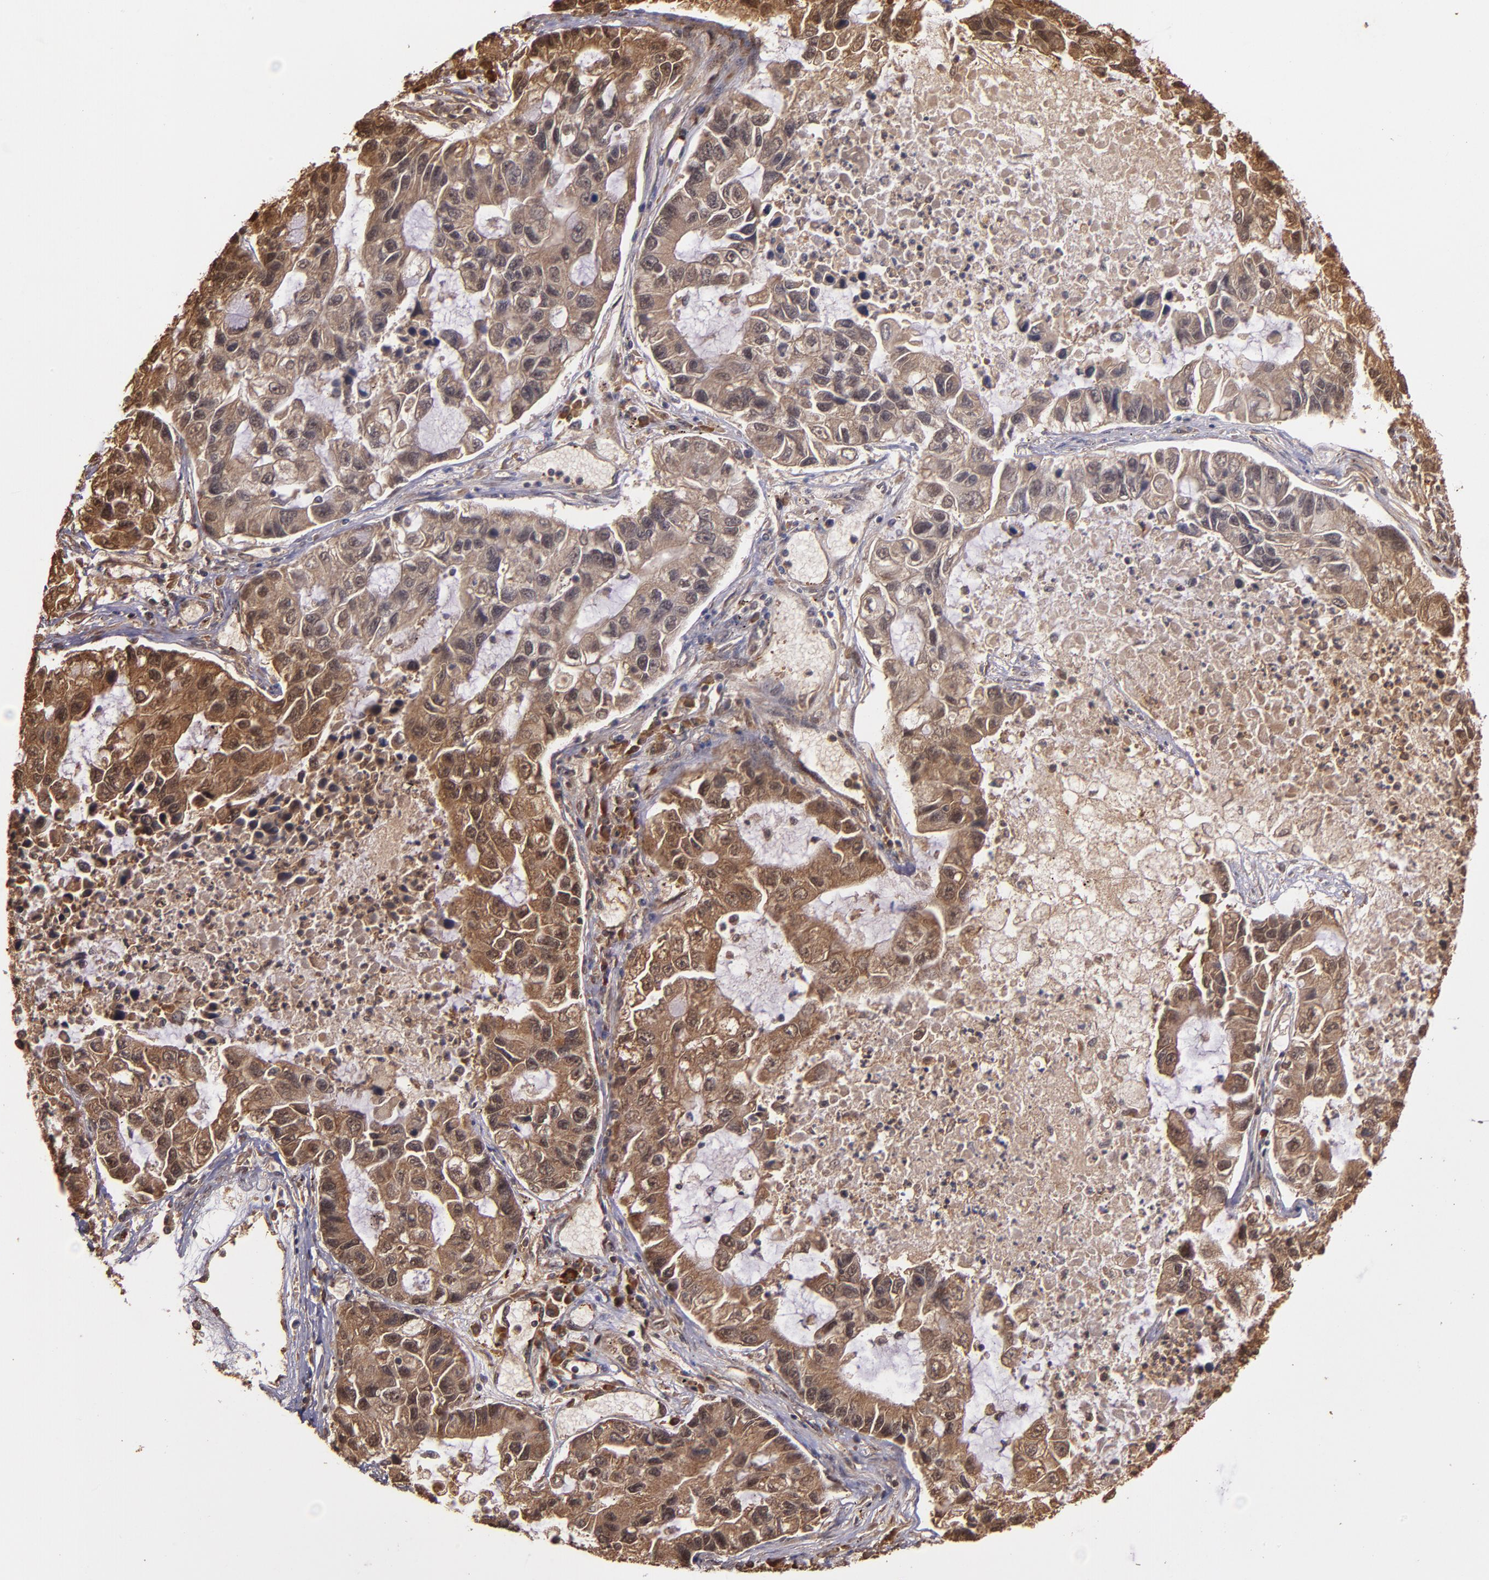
{"staining": {"intensity": "strong", "quantity": ">75%", "location": "cytoplasmic/membranous"}, "tissue": "lung cancer", "cell_type": "Tumor cells", "image_type": "cancer", "snomed": [{"axis": "morphology", "description": "Adenocarcinoma, NOS"}, {"axis": "topography", "description": "Lung"}], "caption": "A micrograph of lung cancer stained for a protein demonstrates strong cytoplasmic/membranous brown staining in tumor cells.", "gene": "RIOK3", "patient": {"sex": "female", "age": 51}}